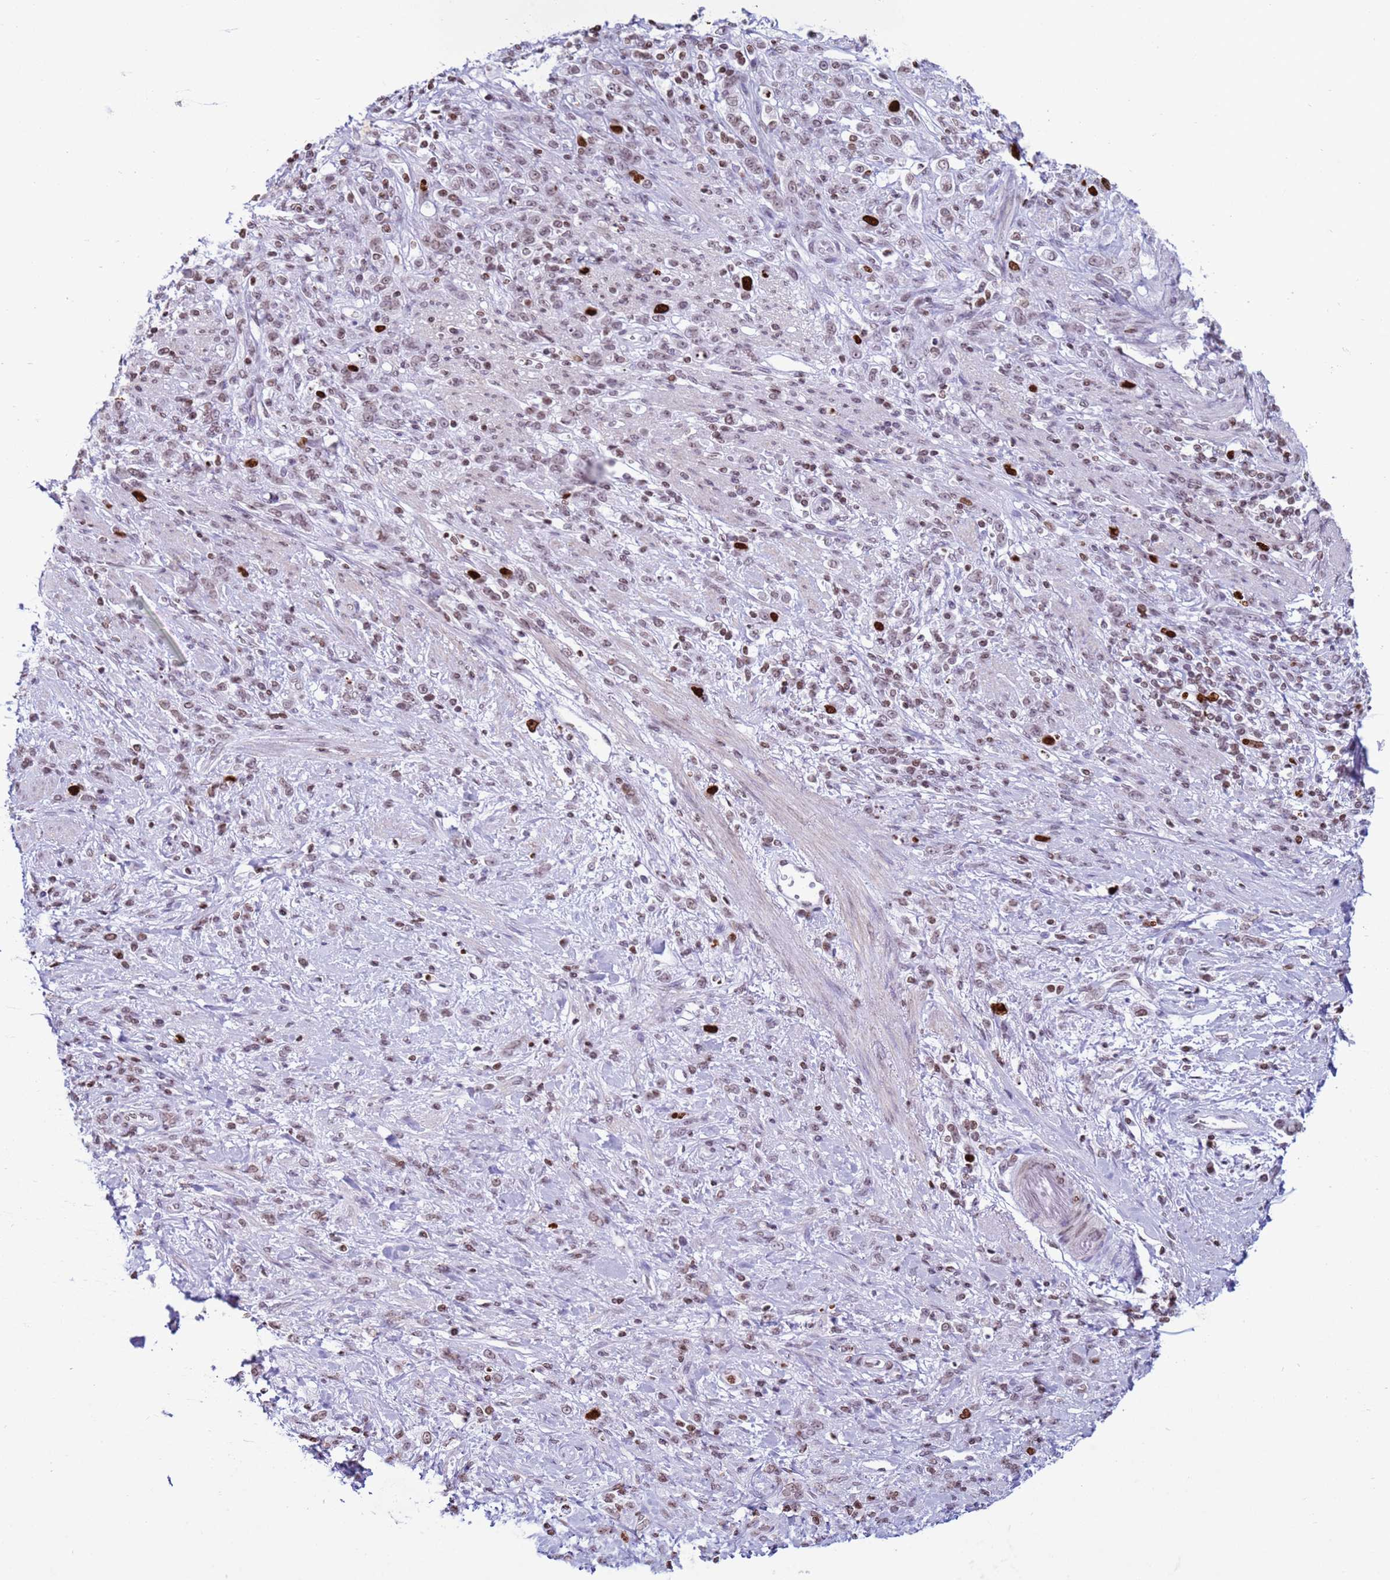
{"staining": {"intensity": "strong", "quantity": "<25%", "location": "nuclear"}, "tissue": "stomach cancer", "cell_type": "Tumor cells", "image_type": "cancer", "snomed": [{"axis": "morphology", "description": "Adenocarcinoma, NOS"}, {"axis": "topography", "description": "Stomach"}], "caption": "Protein expression analysis of human adenocarcinoma (stomach) reveals strong nuclear expression in approximately <25% of tumor cells.", "gene": "H4C8", "patient": {"sex": "female", "age": 60}}